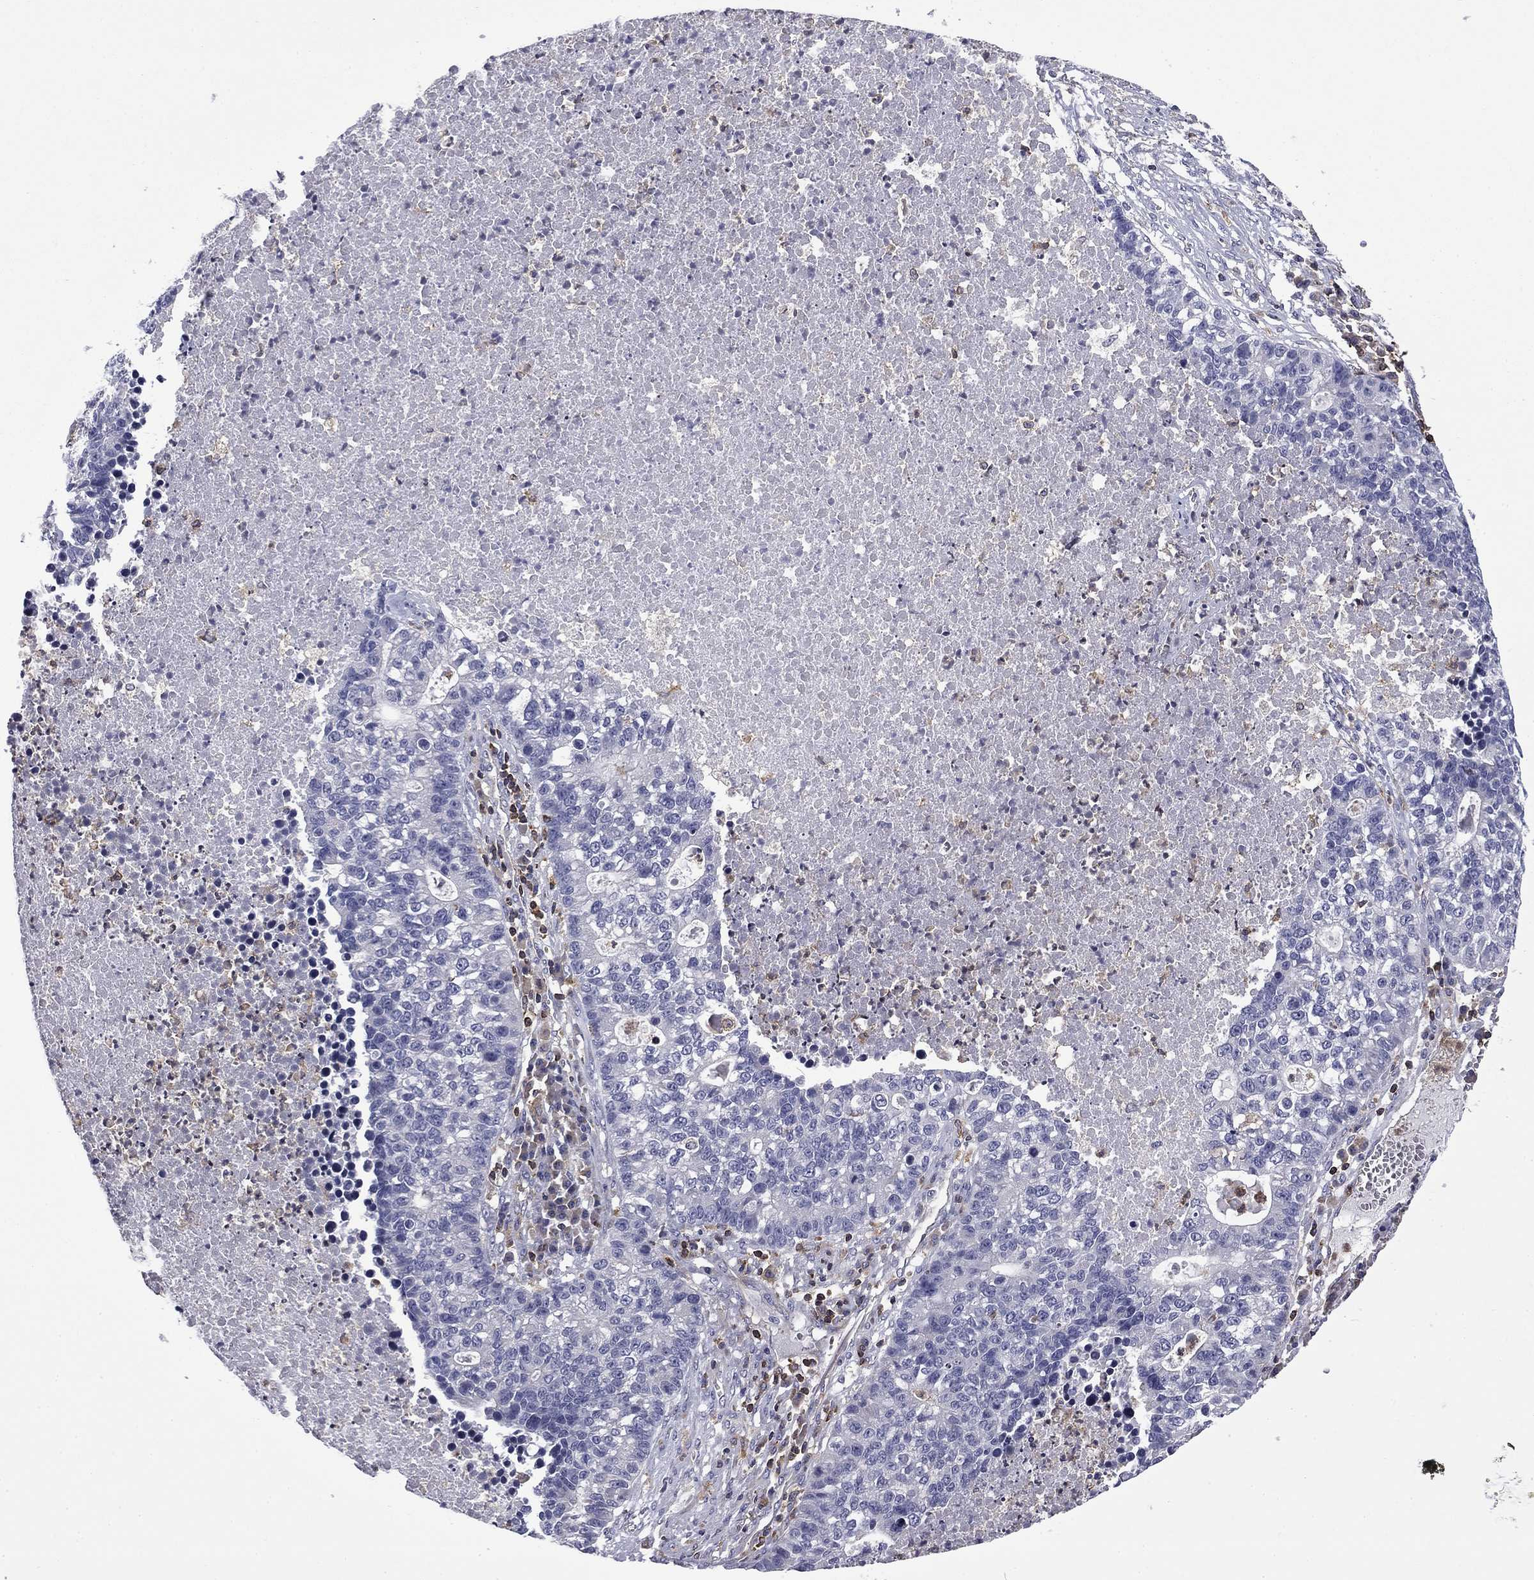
{"staining": {"intensity": "negative", "quantity": "none", "location": "none"}, "tissue": "lung cancer", "cell_type": "Tumor cells", "image_type": "cancer", "snomed": [{"axis": "morphology", "description": "Adenocarcinoma, NOS"}, {"axis": "topography", "description": "Lung"}], "caption": "IHC of lung cancer (adenocarcinoma) demonstrates no expression in tumor cells.", "gene": "ARHGAP45", "patient": {"sex": "male", "age": 57}}